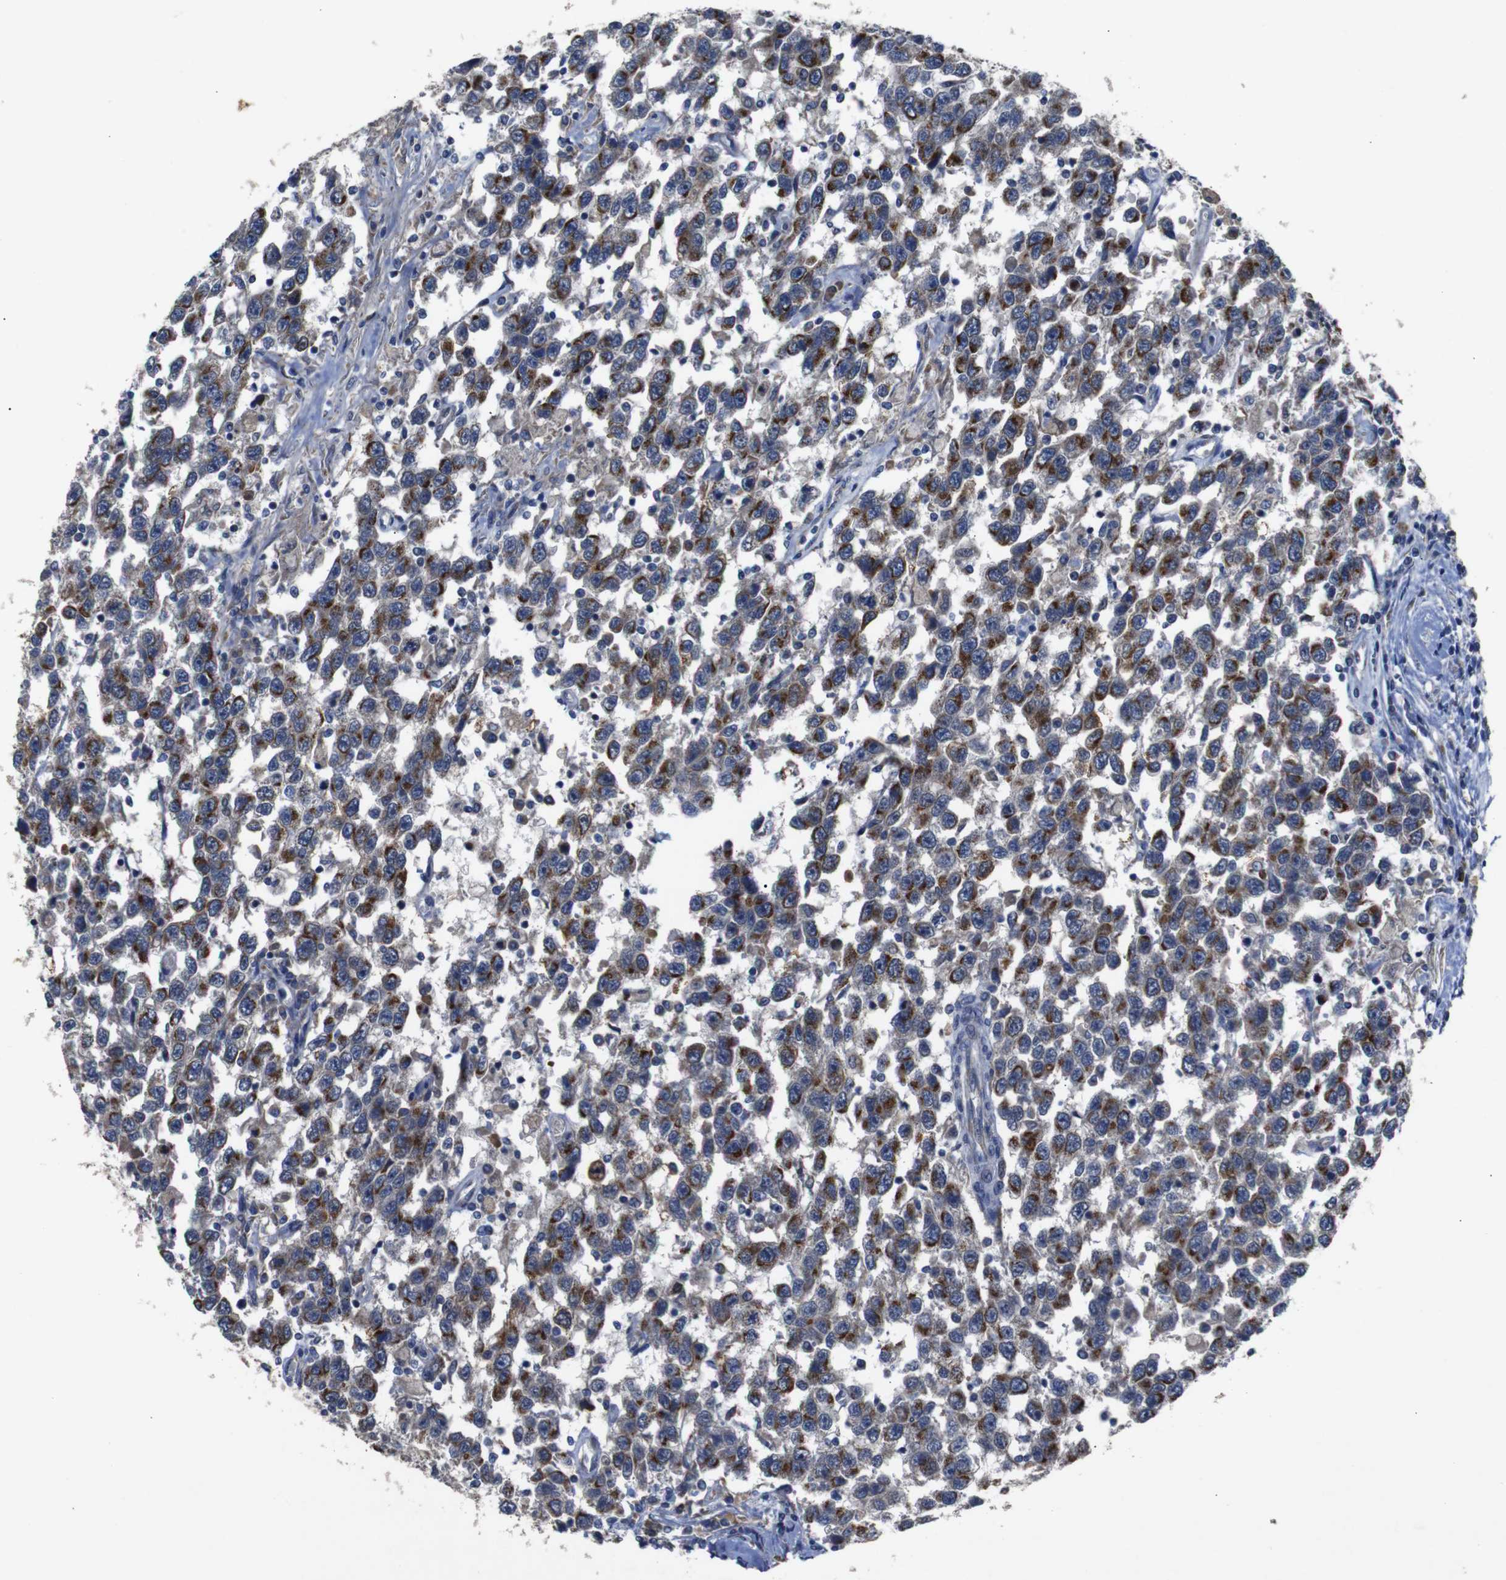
{"staining": {"intensity": "moderate", "quantity": ">75%", "location": "cytoplasmic/membranous"}, "tissue": "testis cancer", "cell_type": "Tumor cells", "image_type": "cancer", "snomed": [{"axis": "morphology", "description": "Seminoma, NOS"}, {"axis": "topography", "description": "Testis"}], "caption": "Seminoma (testis) was stained to show a protein in brown. There is medium levels of moderate cytoplasmic/membranous expression in approximately >75% of tumor cells.", "gene": "CHST10", "patient": {"sex": "male", "age": 41}}